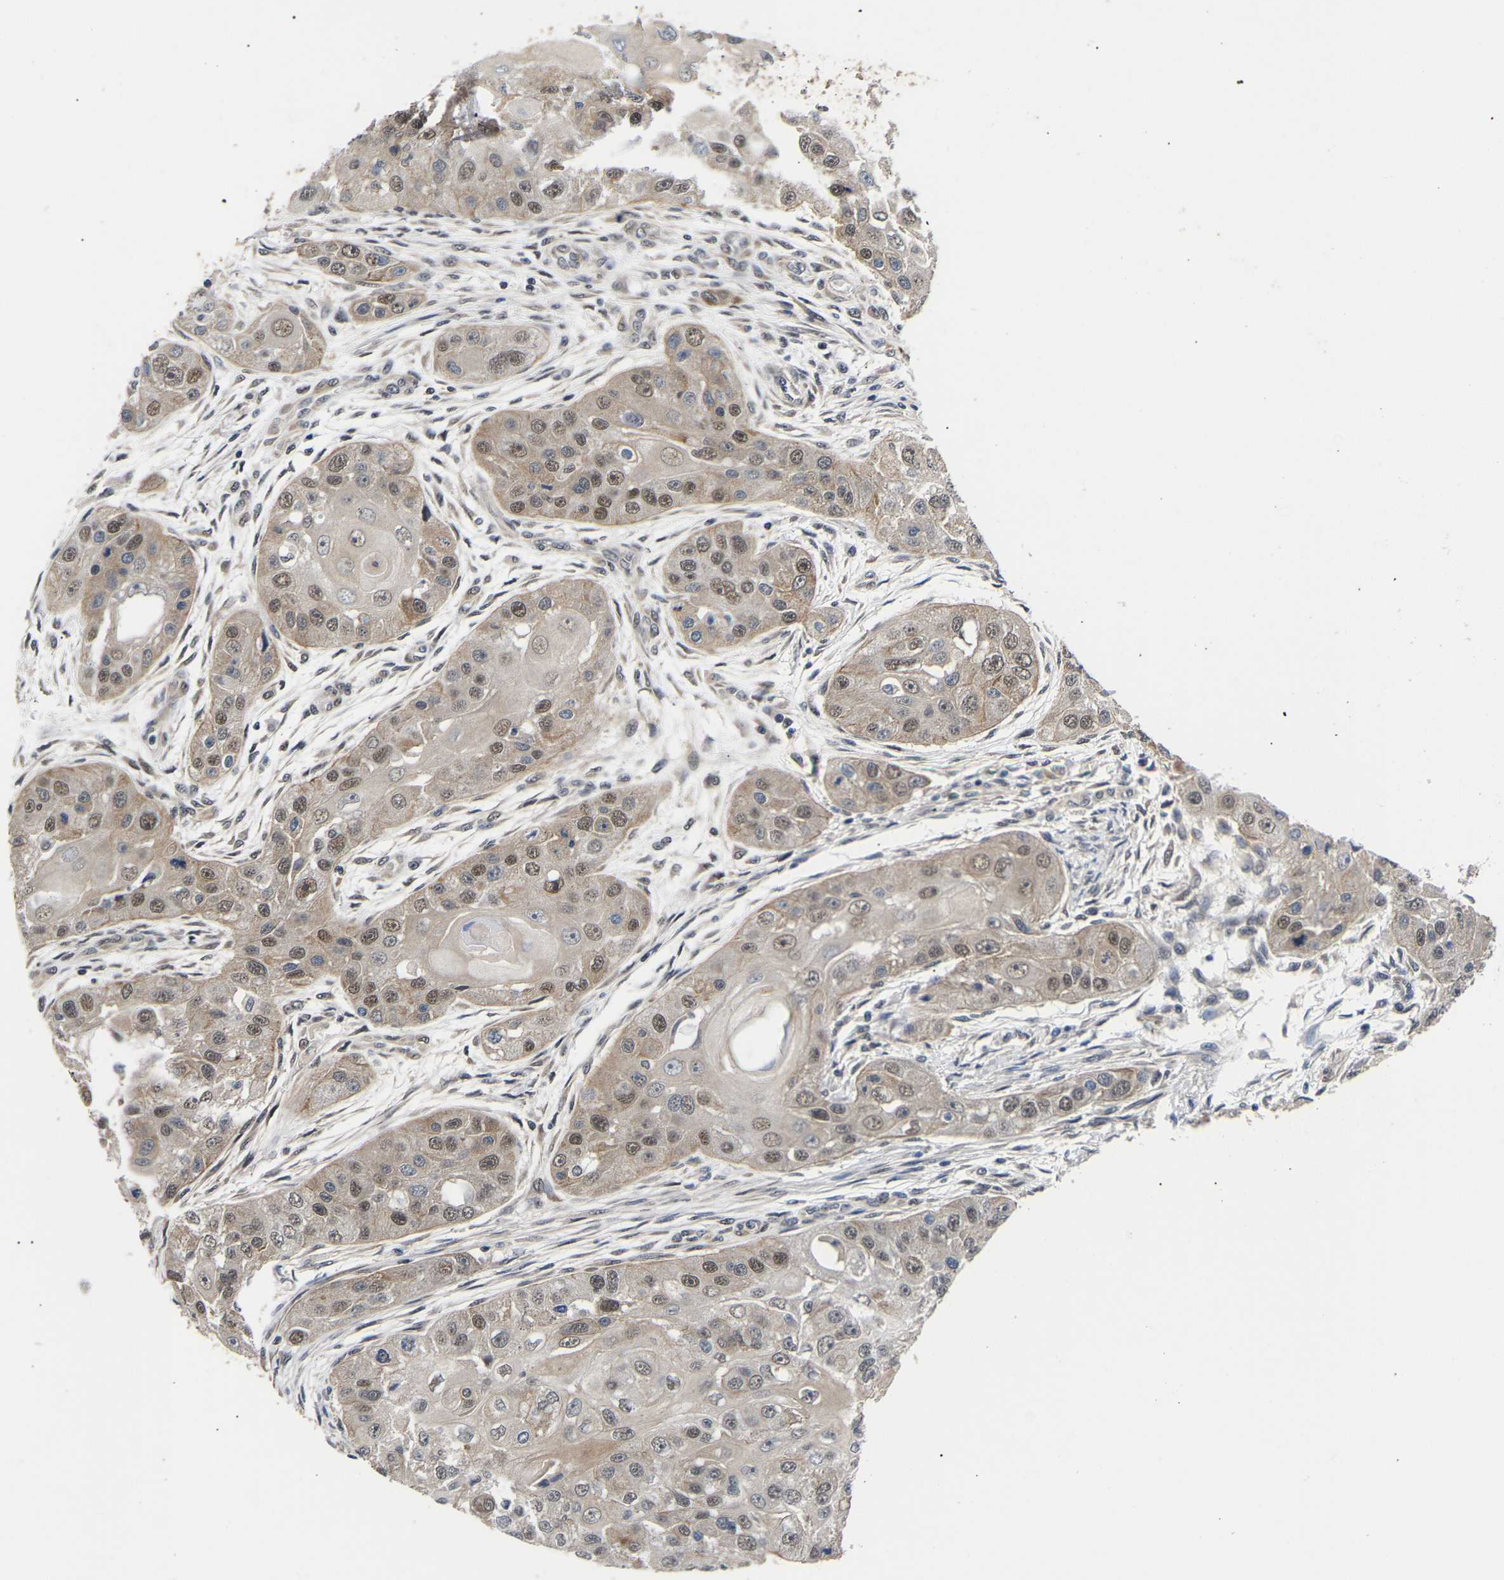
{"staining": {"intensity": "weak", "quantity": ">75%", "location": "cytoplasmic/membranous,nuclear"}, "tissue": "head and neck cancer", "cell_type": "Tumor cells", "image_type": "cancer", "snomed": [{"axis": "morphology", "description": "Normal tissue, NOS"}, {"axis": "morphology", "description": "Squamous cell carcinoma, NOS"}, {"axis": "topography", "description": "Skeletal muscle"}, {"axis": "topography", "description": "Head-Neck"}], "caption": "The photomicrograph shows immunohistochemical staining of head and neck squamous cell carcinoma. There is weak cytoplasmic/membranous and nuclear expression is identified in approximately >75% of tumor cells.", "gene": "METTL16", "patient": {"sex": "male", "age": 51}}